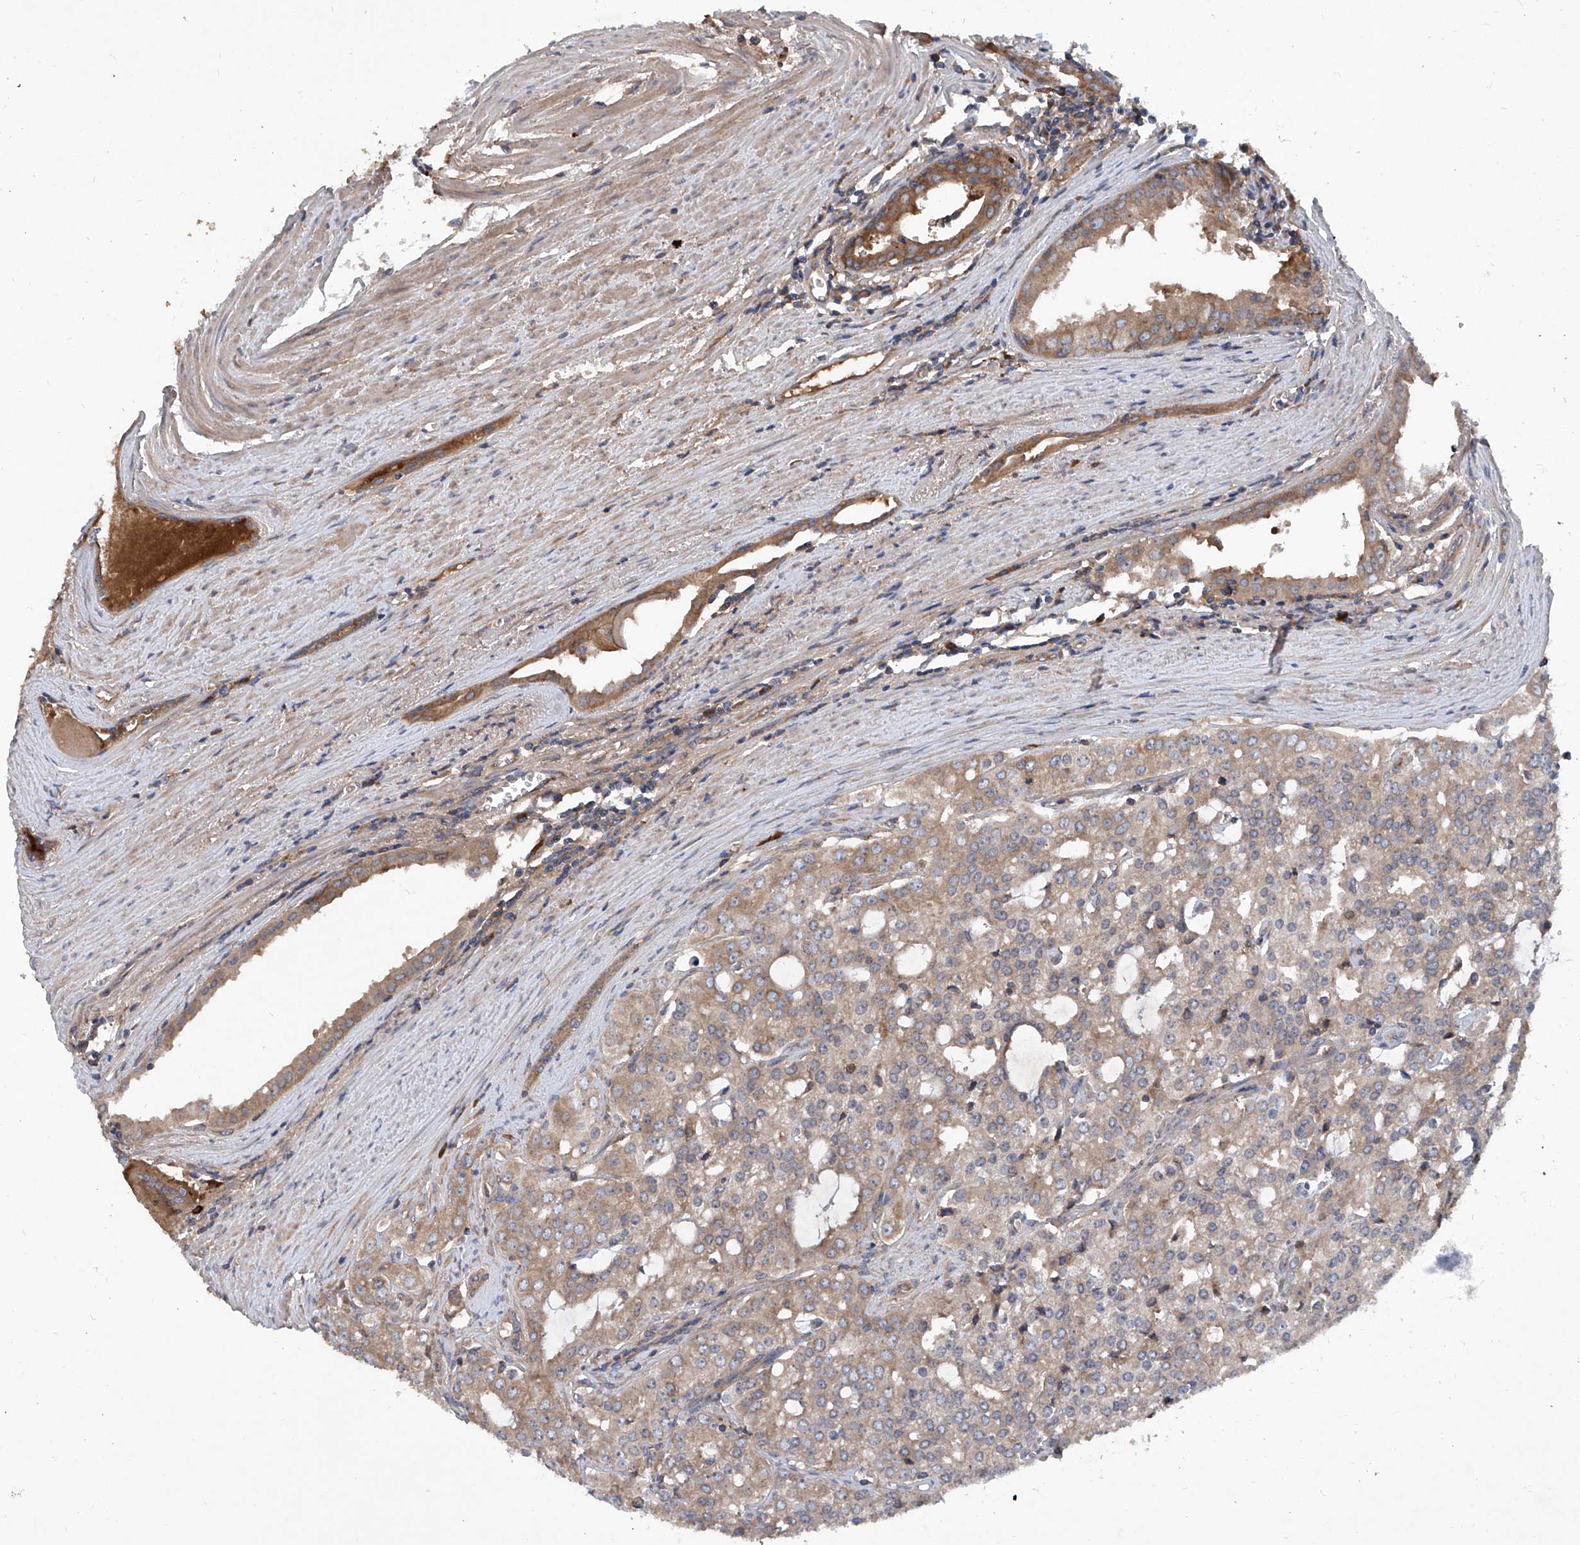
{"staining": {"intensity": "weak", "quantity": ">75%", "location": "cytoplasmic/membranous"}, "tissue": "prostate cancer", "cell_type": "Tumor cells", "image_type": "cancer", "snomed": [{"axis": "morphology", "description": "Adenocarcinoma, High grade"}, {"axis": "topography", "description": "Prostate"}], "caption": "A low amount of weak cytoplasmic/membranous positivity is present in approximately >75% of tumor cells in prostate cancer tissue. (DAB (3,3'-diaminobenzidine) IHC, brown staining for protein, blue staining for nuclei).", "gene": "ASCC3", "patient": {"sex": "male", "age": 68}}